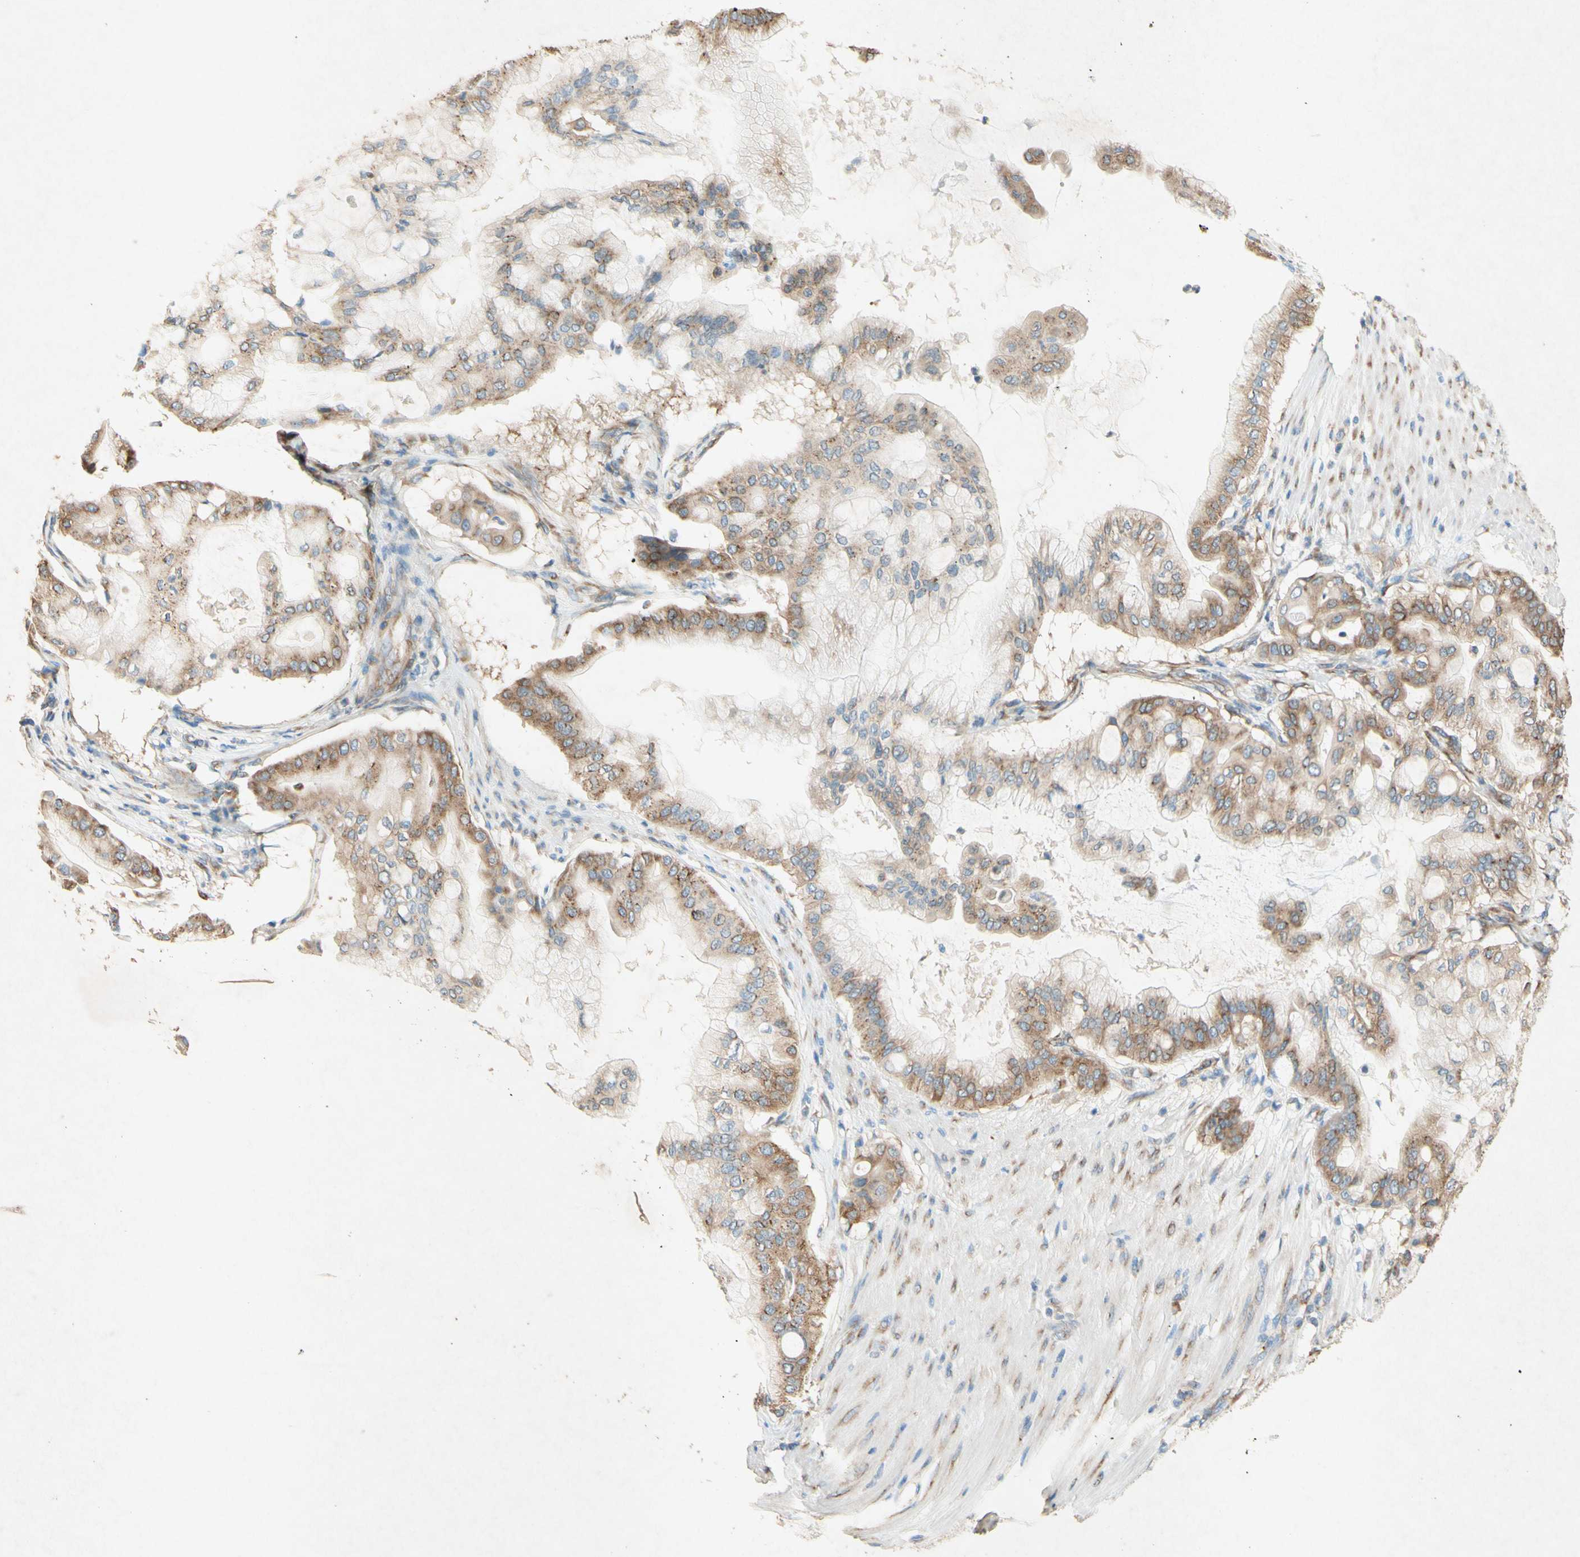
{"staining": {"intensity": "moderate", "quantity": "25%-75%", "location": "cytoplasmic/membranous"}, "tissue": "pancreatic cancer", "cell_type": "Tumor cells", "image_type": "cancer", "snomed": [{"axis": "morphology", "description": "Adenocarcinoma, NOS"}, {"axis": "morphology", "description": "Adenocarcinoma, metastatic, NOS"}, {"axis": "topography", "description": "Lymph node"}, {"axis": "topography", "description": "Pancreas"}, {"axis": "topography", "description": "Duodenum"}], "caption": "A photomicrograph of pancreatic cancer (metastatic adenocarcinoma) stained for a protein shows moderate cytoplasmic/membranous brown staining in tumor cells.", "gene": "PABPC1", "patient": {"sex": "female", "age": 64}}